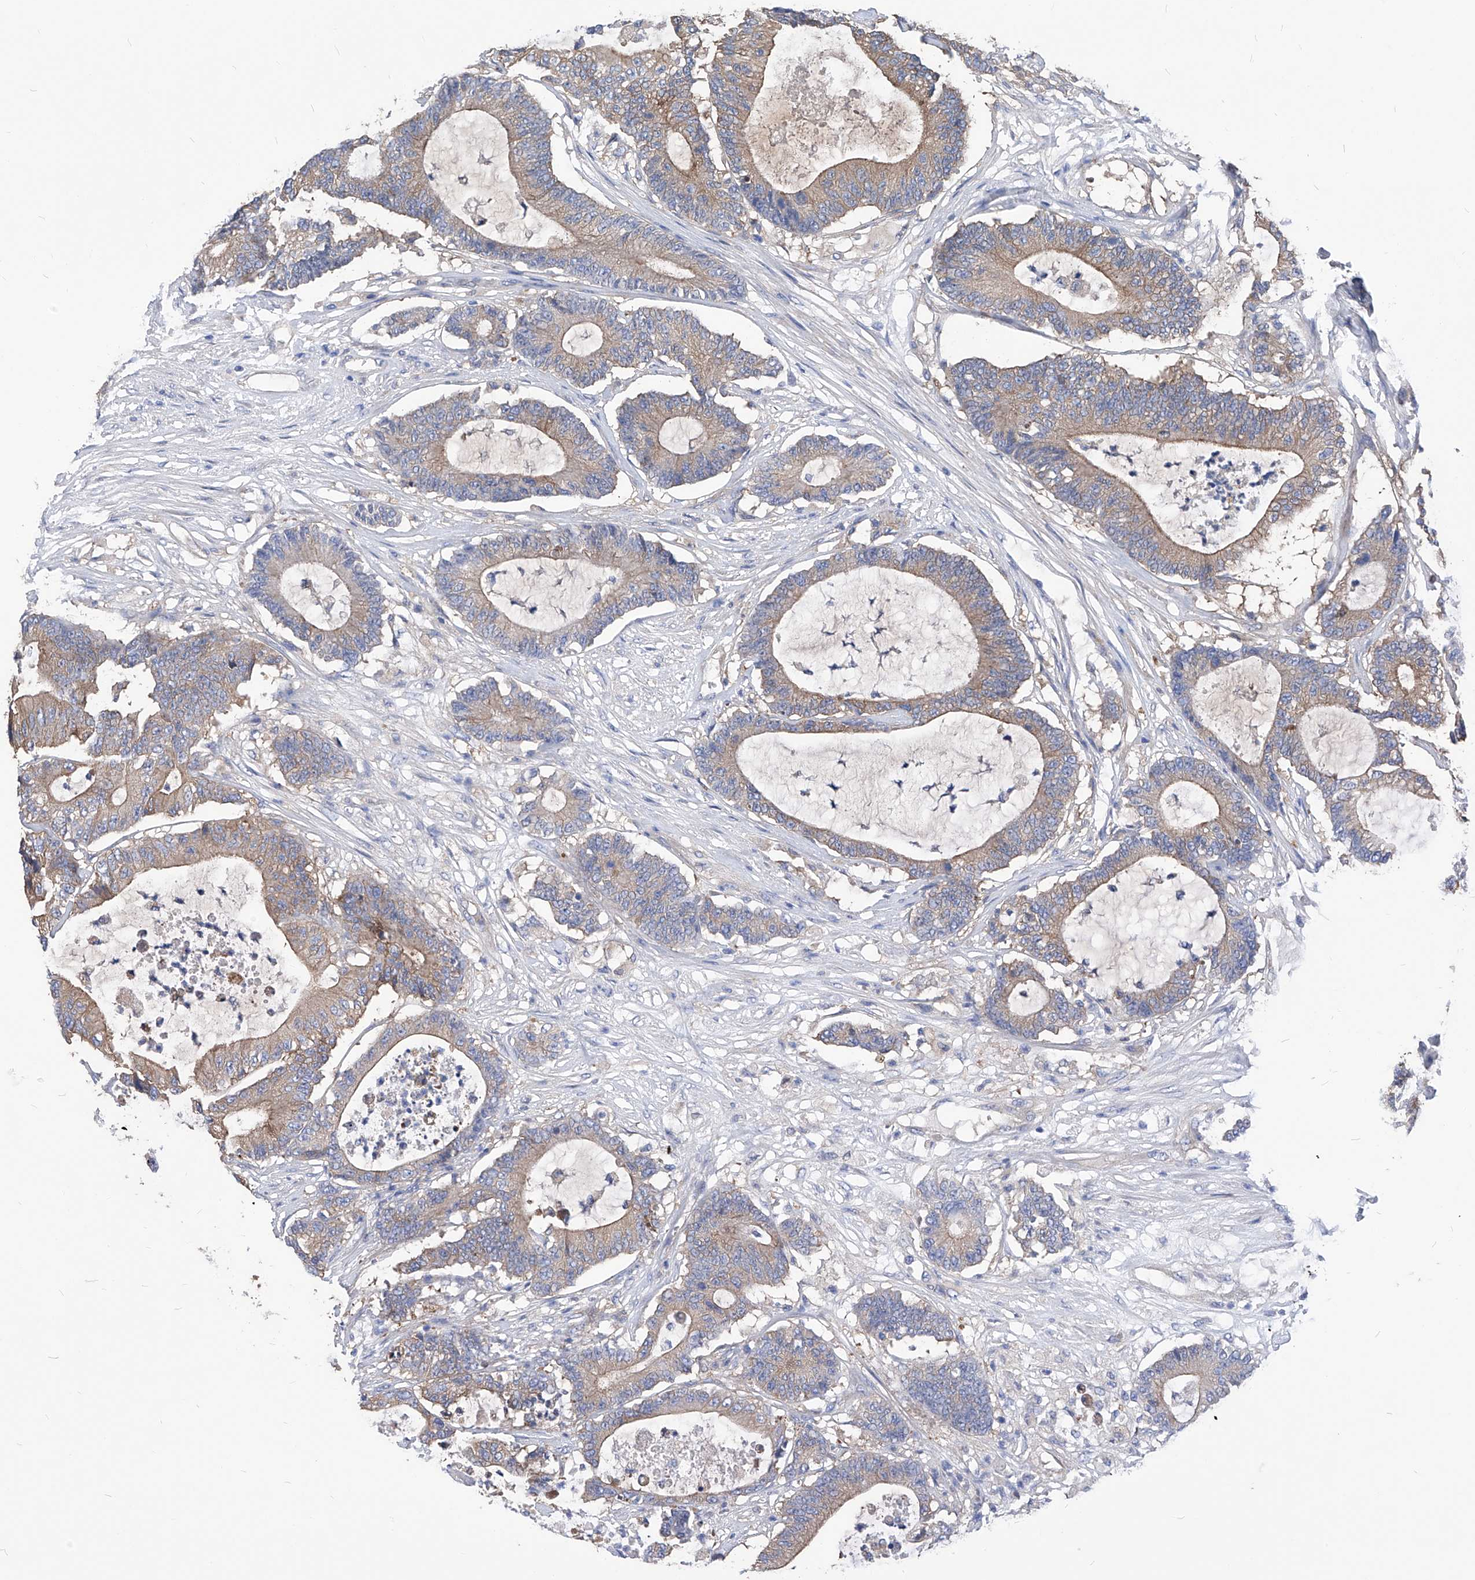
{"staining": {"intensity": "moderate", "quantity": "<25%", "location": "cytoplasmic/membranous"}, "tissue": "colorectal cancer", "cell_type": "Tumor cells", "image_type": "cancer", "snomed": [{"axis": "morphology", "description": "Adenocarcinoma, NOS"}, {"axis": "topography", "description": "Colon"}], "caption": "Brown immunohistochemical staining in colorectal adenocarcinoma reveals moderate cytoplasmic/membranous positivity in about <25% of tumor cells.", "gene": "XPNPEP1", "patient": {"sex": "female", "age": 84}}